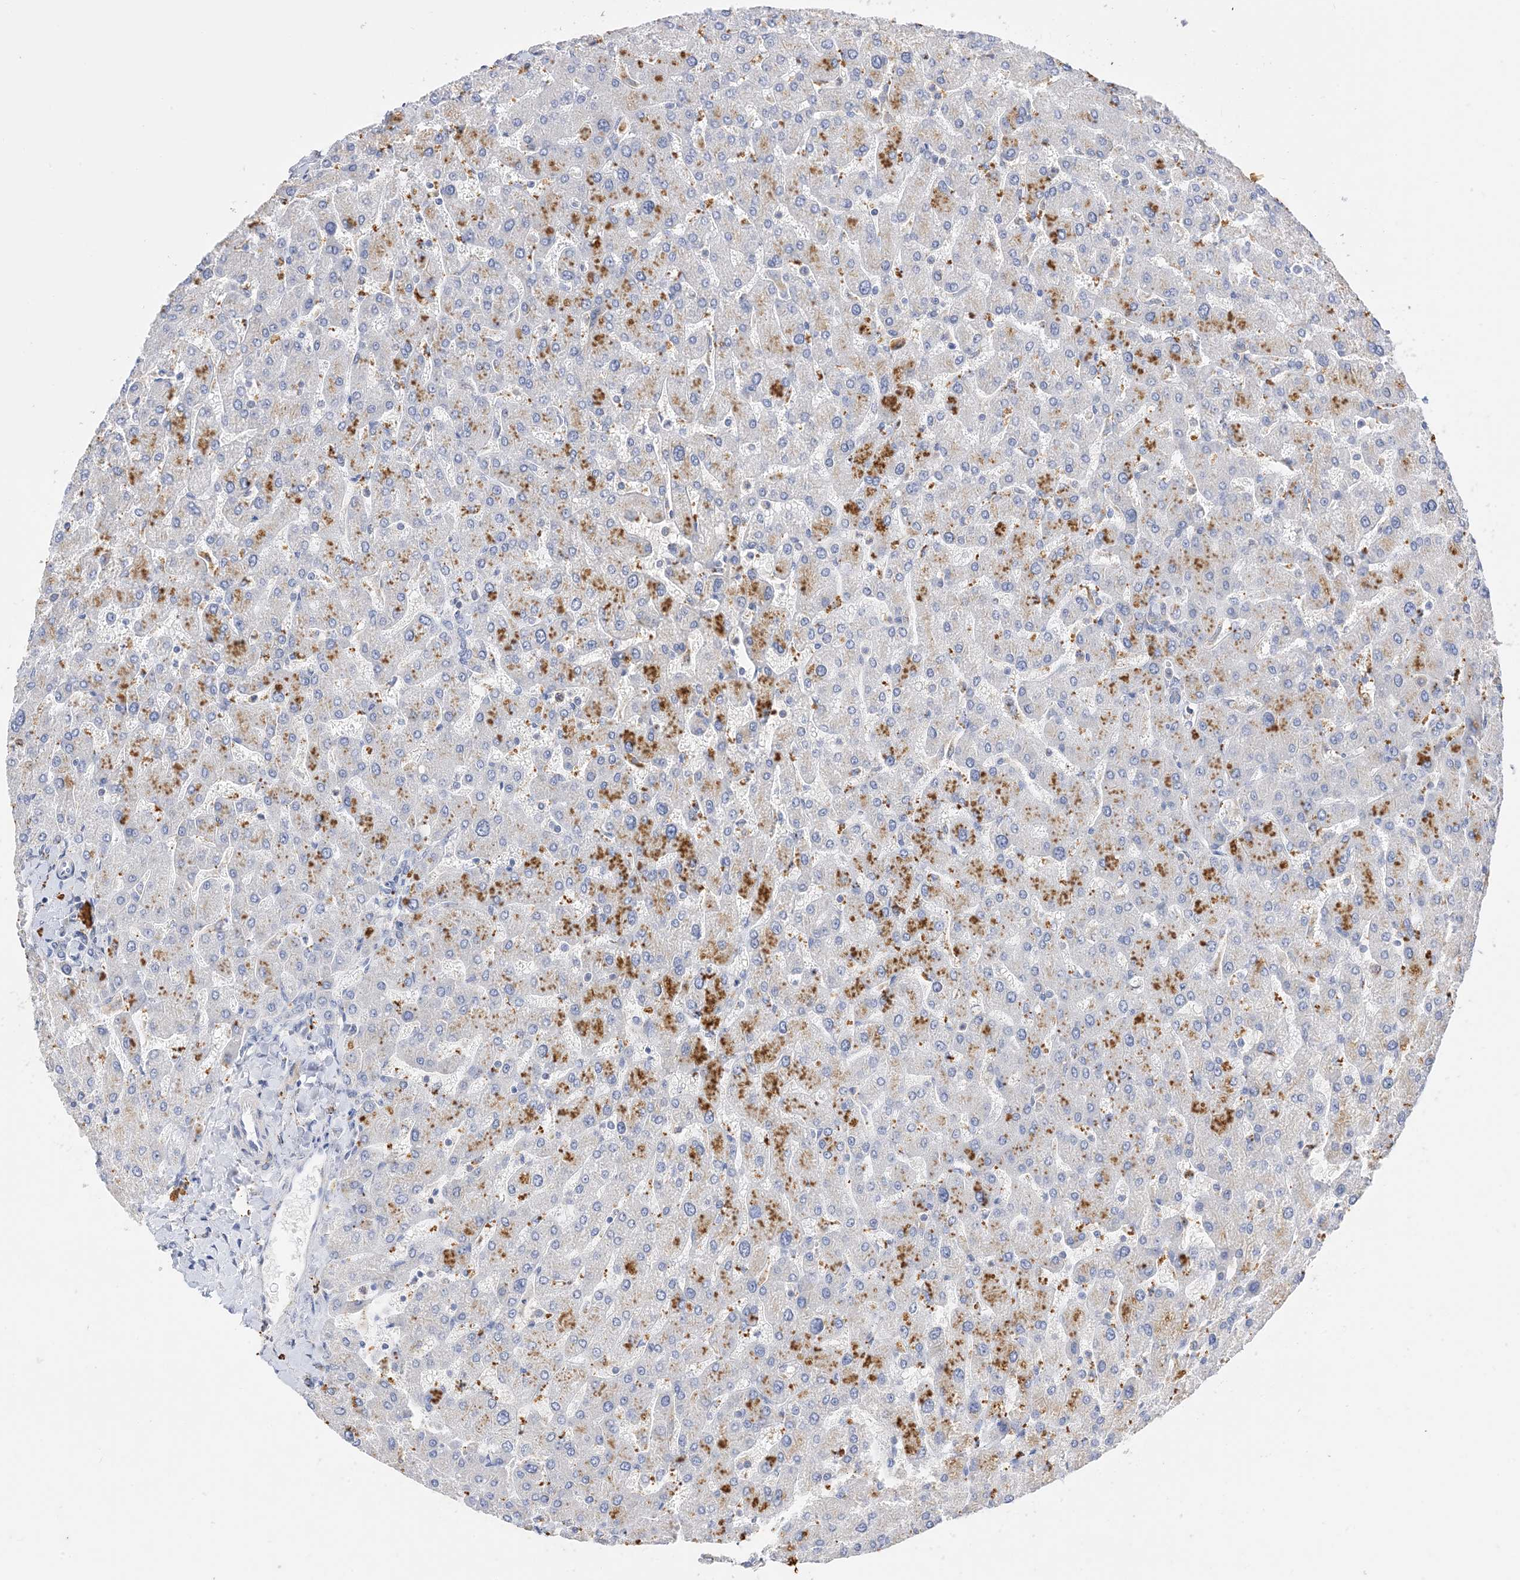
{"staining": {"intensity": "negative", "quantity": "none", "location": "none"}, "tissue": "liver", "cell_type": "Cholangiocytes", "image_type": "normal", "snomed": [{"axis": "morphology", "description": "Normal tissue, NOS"}, {"axis": "topography", "description": "Liver"}], "caption": "A histopathology image of liver stained for a protein demonstrates no brown staining in cholangiocytes. (Immunohistochemistry (ihc), brightfield microscopy, high magnification).", "gene": "ARV1", "patient": {"sex": "male", "age": 55}}